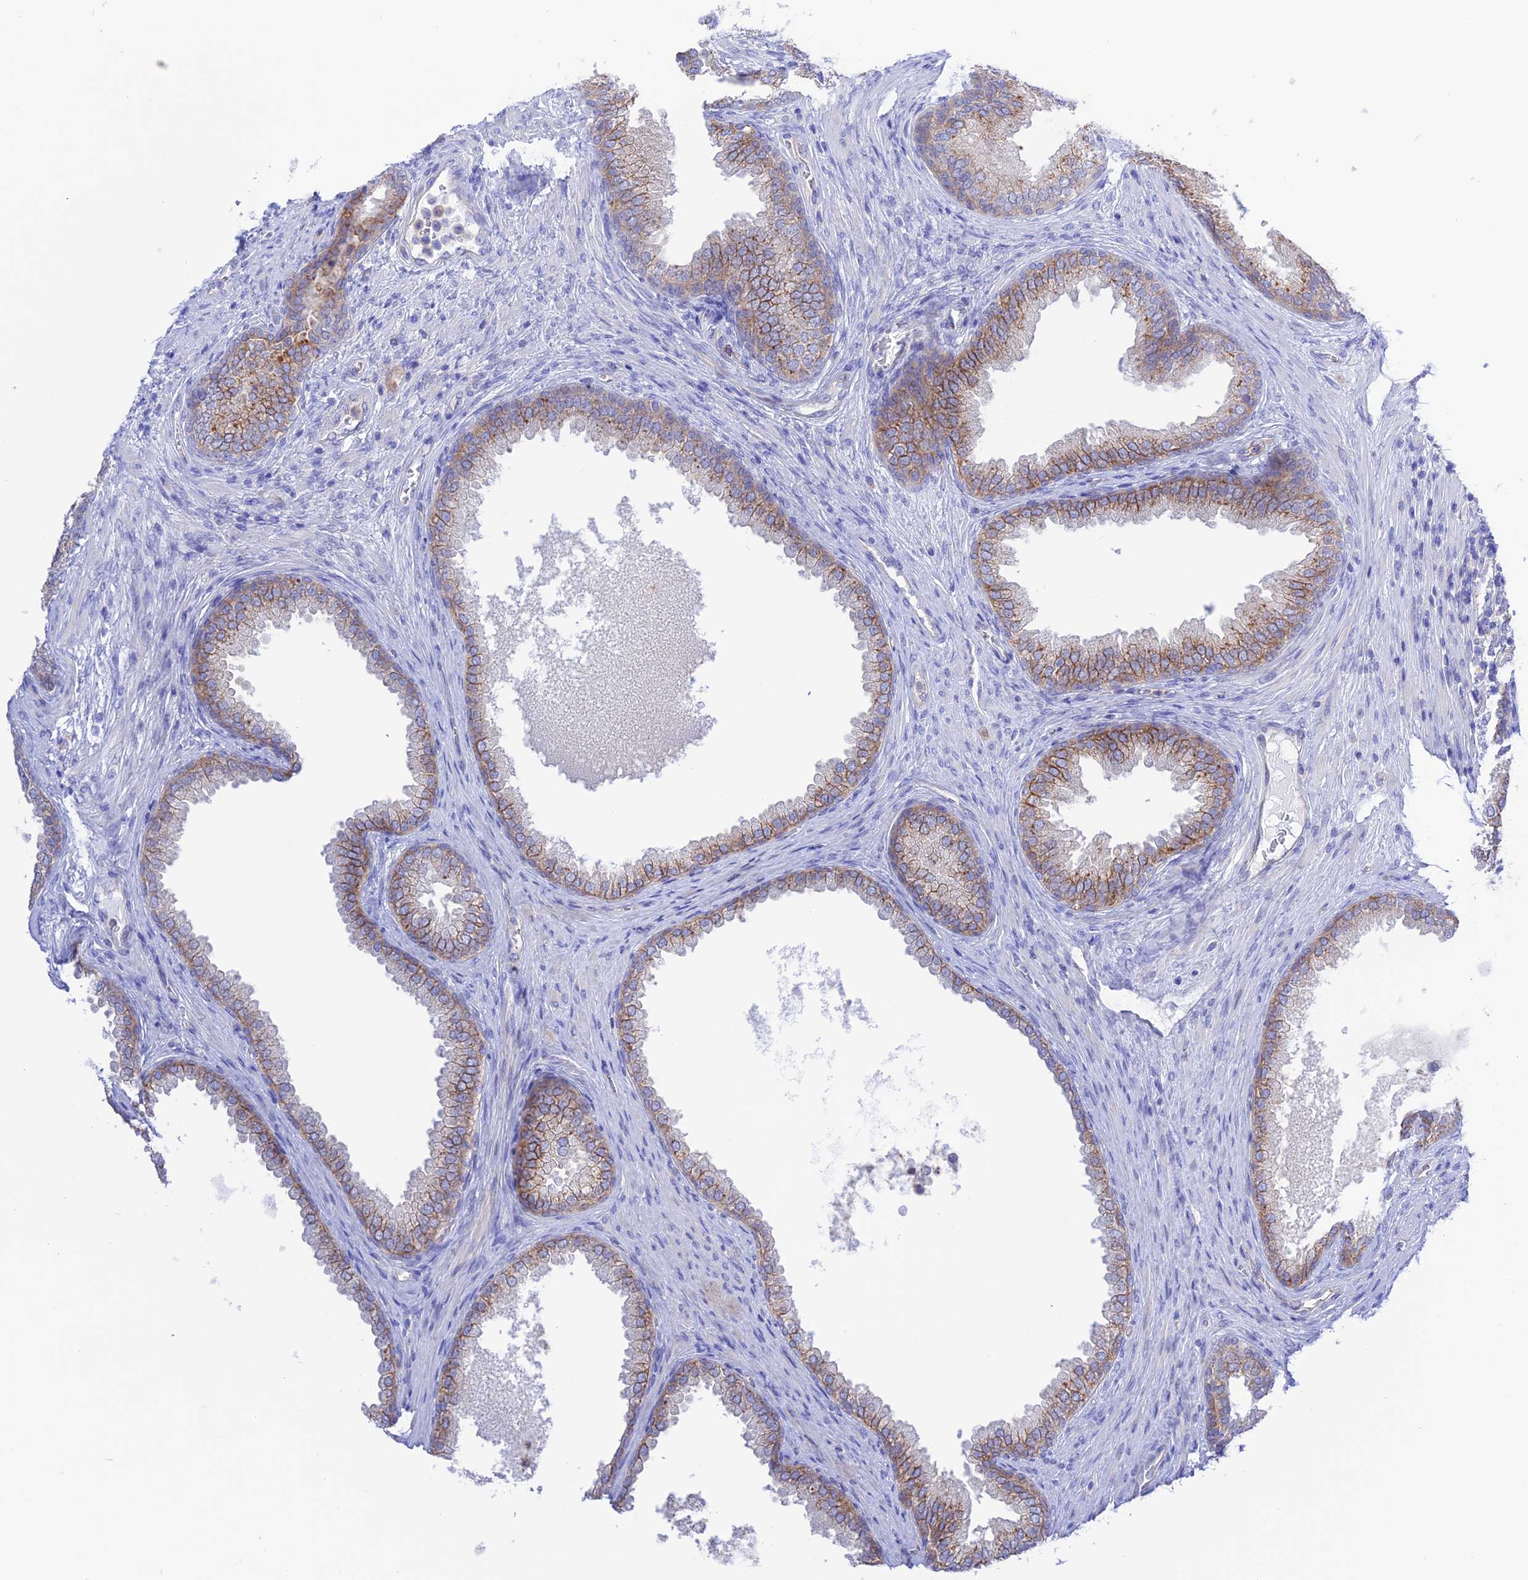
{"staining": {"intensity": "moderate", "quantity": "25%-75%", "location": "cytoplasmic/membranous"}, "tissue": "prostate", "cell_type": "Glandular cells", "image_type": "normal", "snomed": [{"axis": "morphology", "description": "Normal tissue, NOS"}, {"axis": "topography", "description": "Prostate"}], "caption": "About 25%-75% of glandular cells in unremarkable human prostate demonstrate moderate cytoplasmic/membranous protein expression as visualized by brown immunohistochemical staining.", "gene": "CHSY3", "patient": {"sex": "male", "age": 76}}